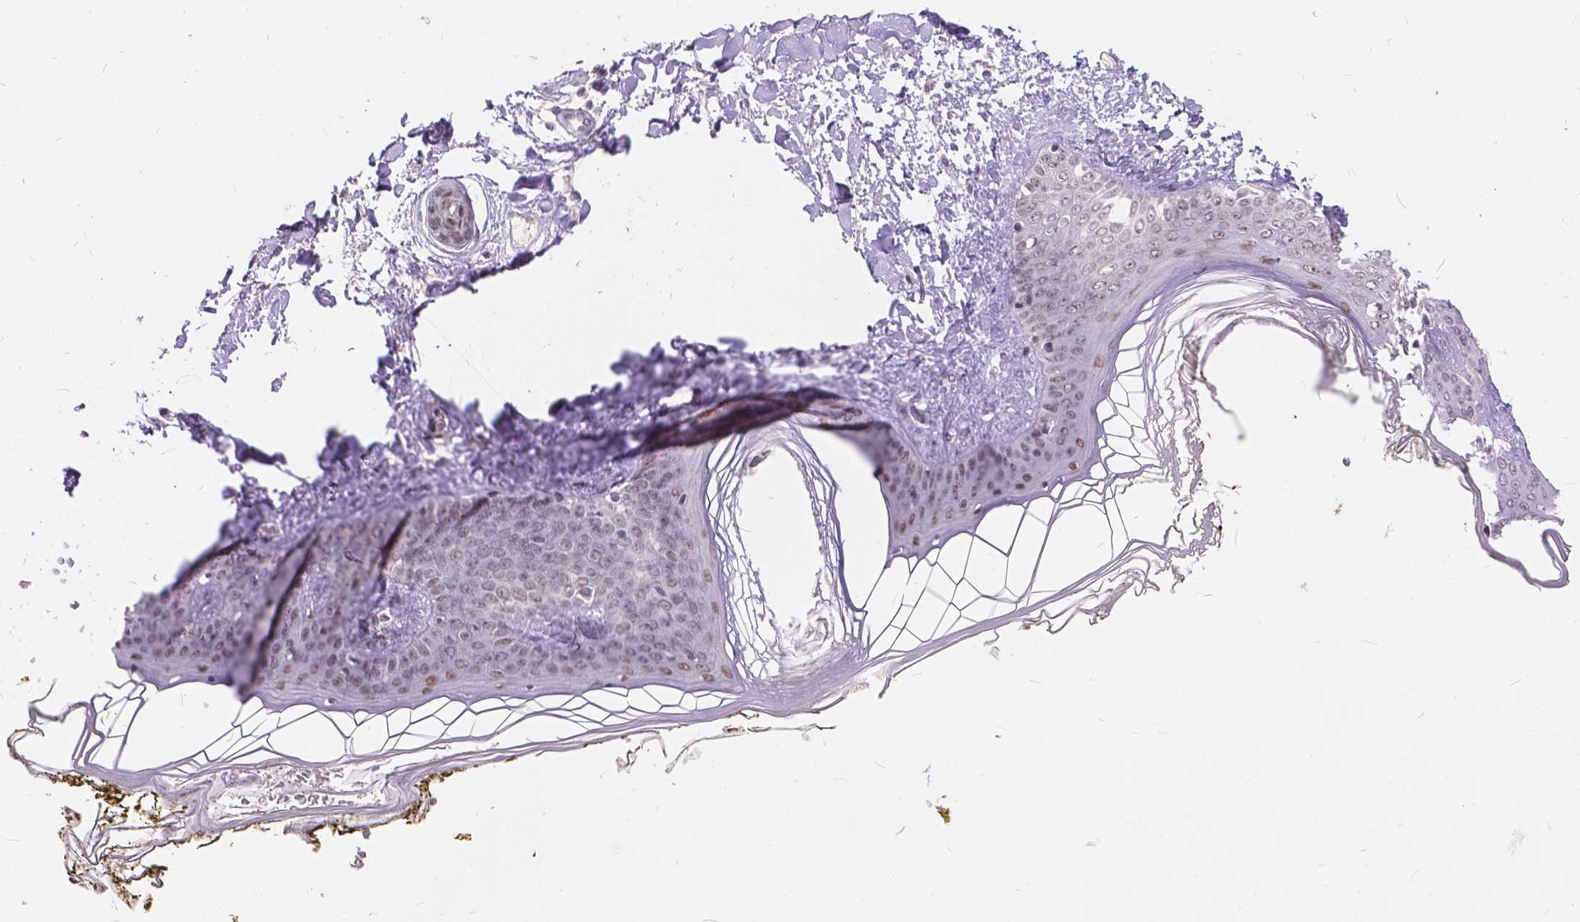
{"staining": {"intensity": "negative", "quantity": "none", "location": "none"}, "tissue": "skin", "cell_type": "Fibroblasts", "image_type": "normal", "snomed": [{"axis": "morphology", "description": "Normal tissue, NOS"}, {"axis": "topography", "description": "Skin"}], "caption": "The image displays no staining of fibroblasts in normal skin.", "gene": "FAM53A", "patient": {"sex": "female", "age": 34}}